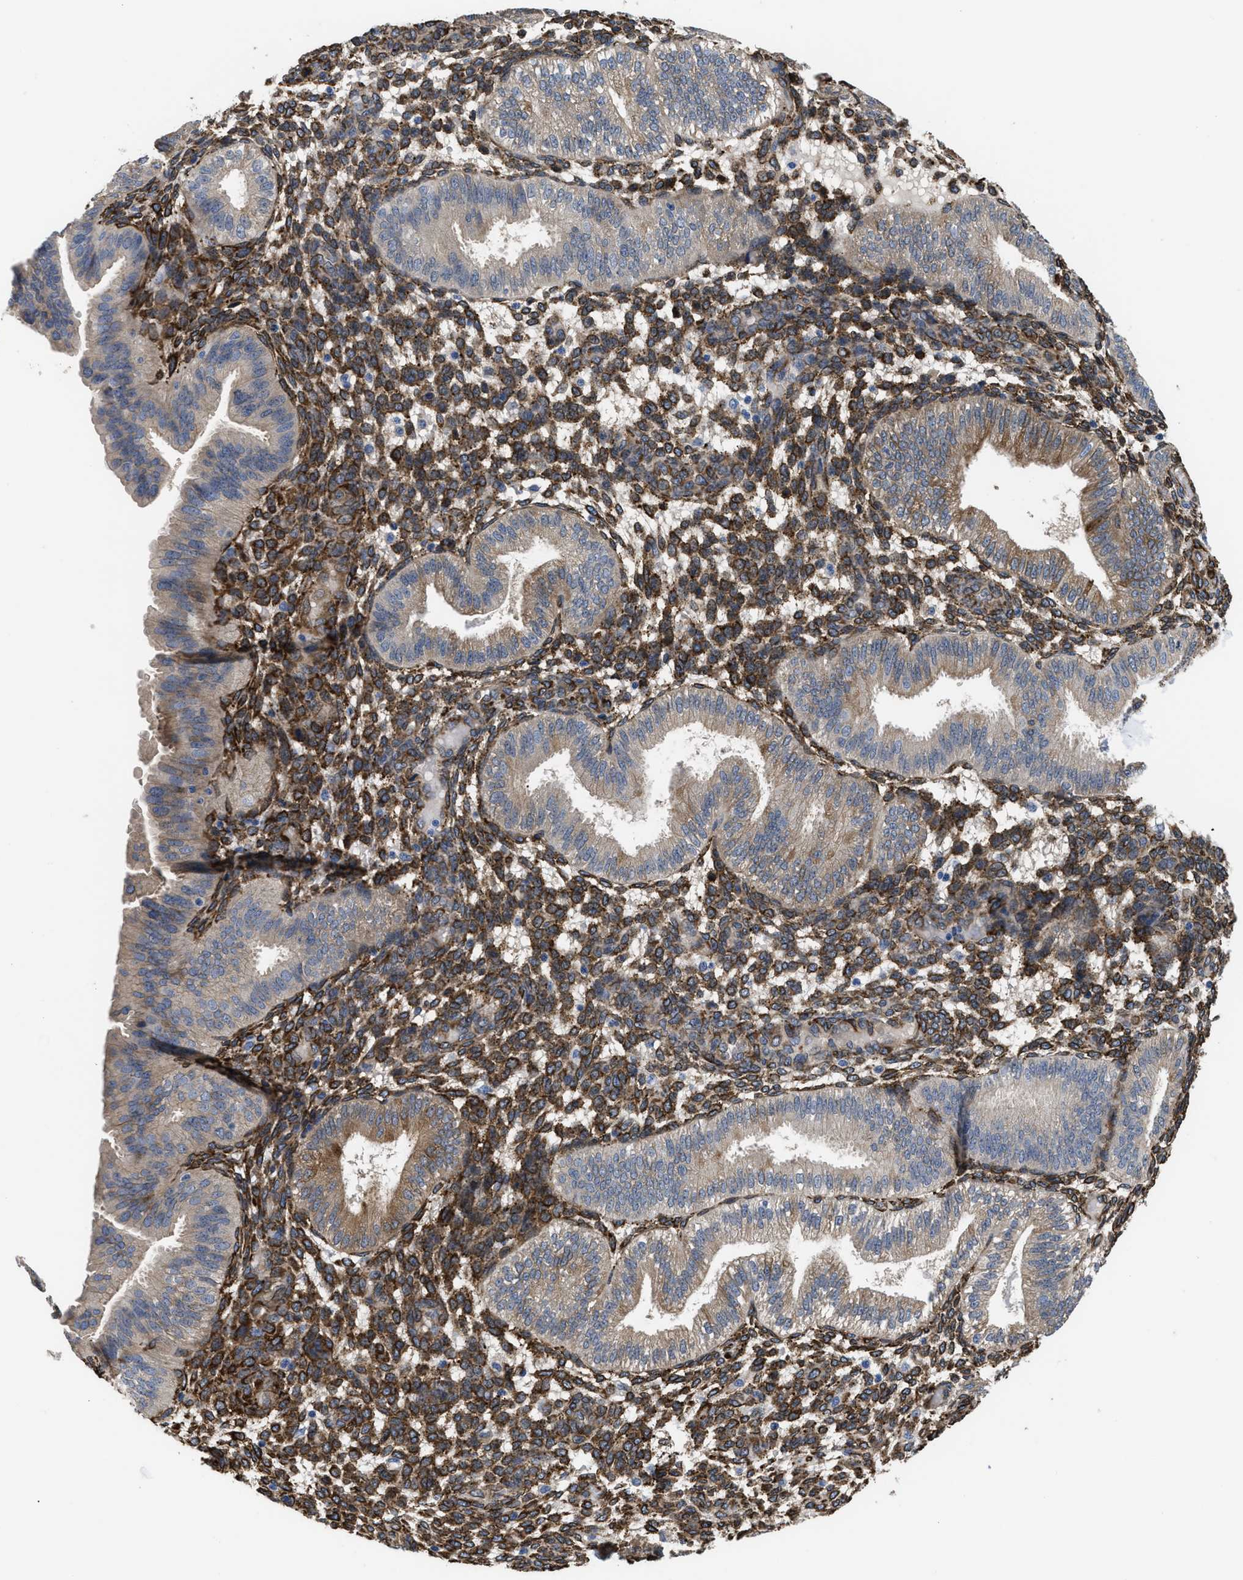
{"staining": {"intensity": "strong", "quantity": "25%-75%", "location": "cytoplasmic/membranous"}, "tissue": "endometrium", "cell_type": "Cells in endometrial stroma", "image_type": "normal", "snomed": [{"axis": "morphology", "description": "Normal tissue, NOS"}, {"axis": "topography", "description": "Endometrium"}], "caption": "An image of human endometrium stained for a protein reveals strong cytoplasmic/membranous brown staining in cells in endometrial stroma. (DAB IHC with brightfield microscopy, high magnification).", "gene": "SQLE", "patient": {"sex": "female", "age": 39}}